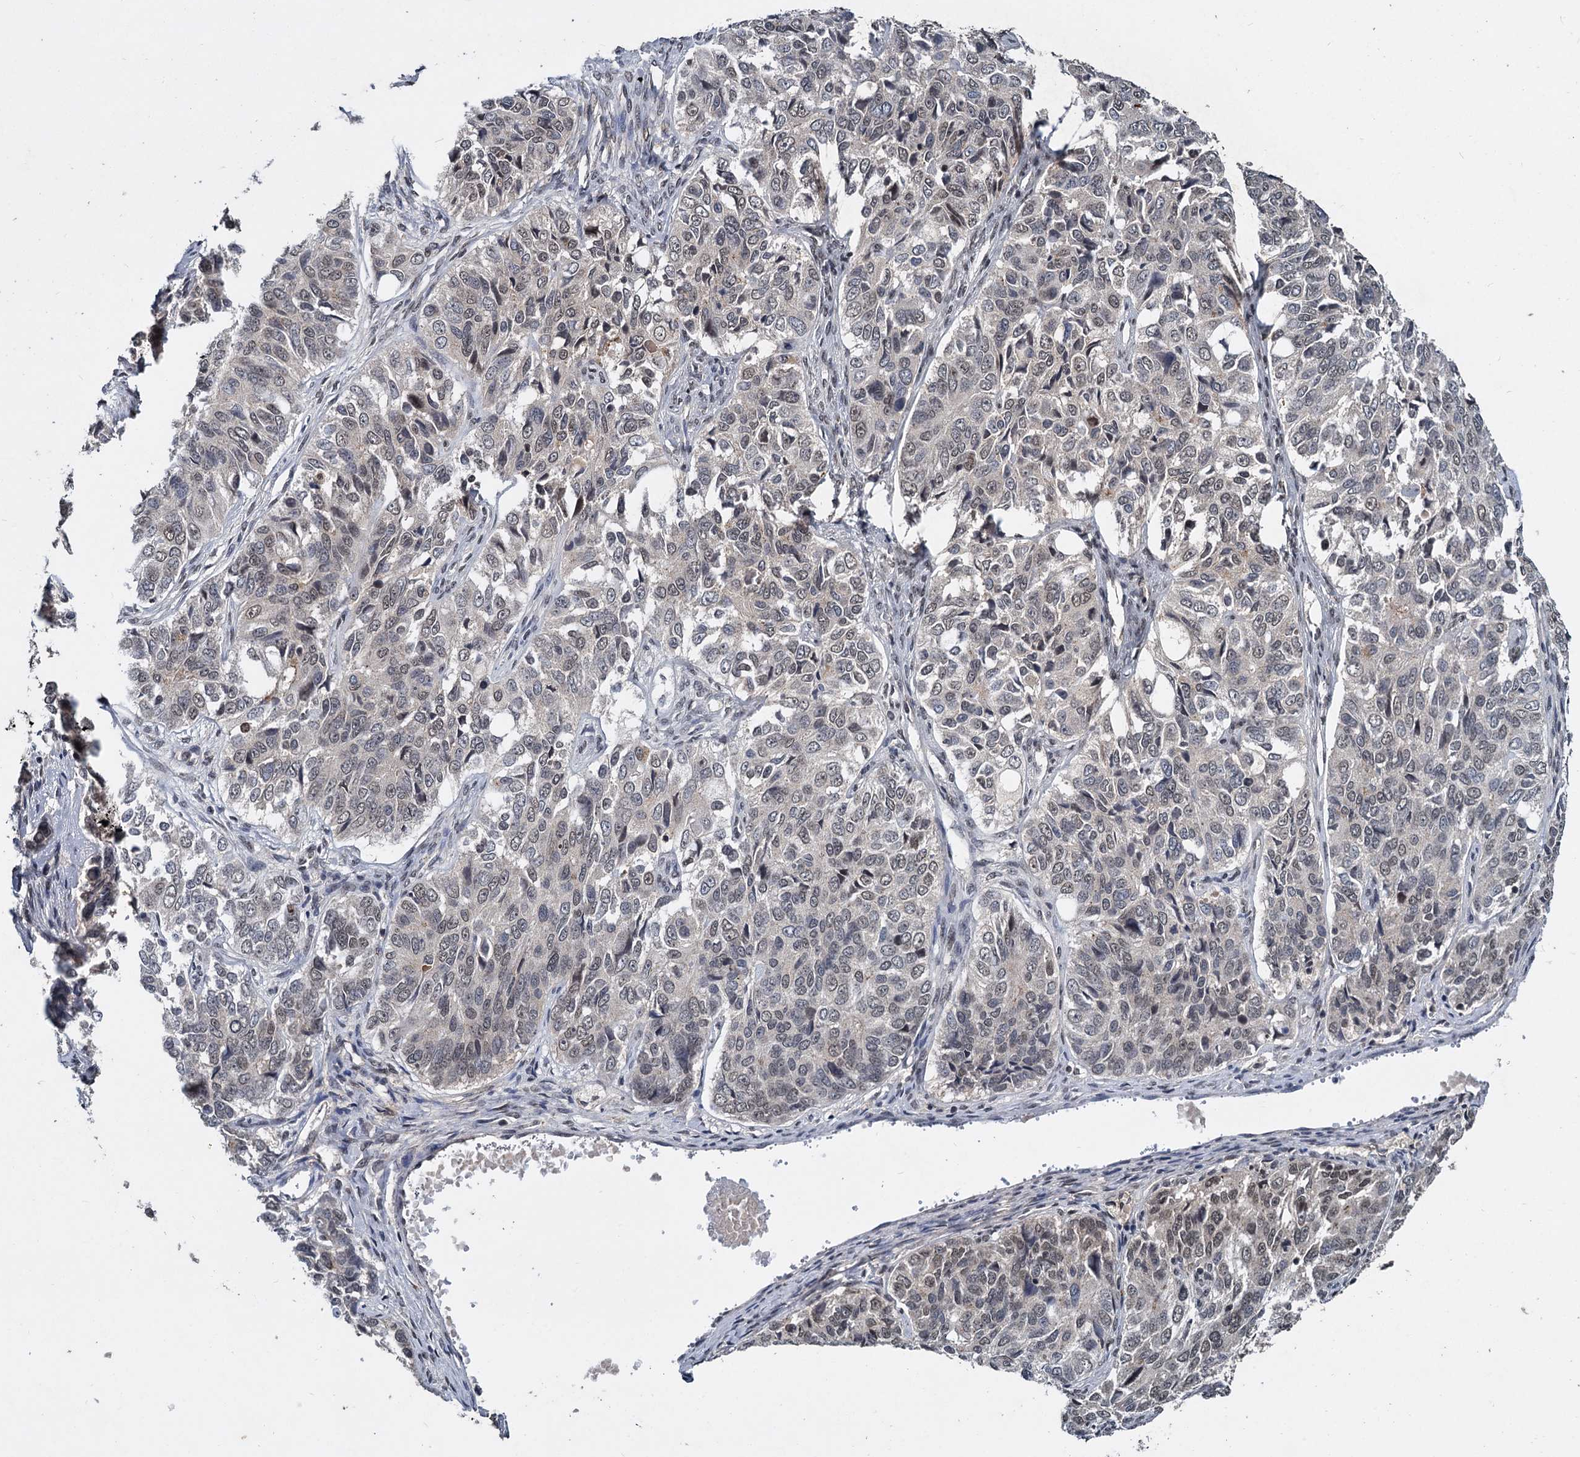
{"staining": {"intensity": "weak", "quantity": "25%-75%", "location": "nuclear"}, "tissue": "ovarian cancer", "cell_type": "Tumor cells", "image_type": "cancer", "snomed": [{"axis": "morphology", "description": "Carcinoma, endometroid"}, {"axis": "topography", "description": "Ovary"}], "caption": "Ovarian endometroid carcinoma tissue reveals weak nuclear staining in about 25%-75% of tumor cells, visualized by immunohistochemistry.", "gene": "FAM216B", "patient": {"sex": "female", "age": 51}}